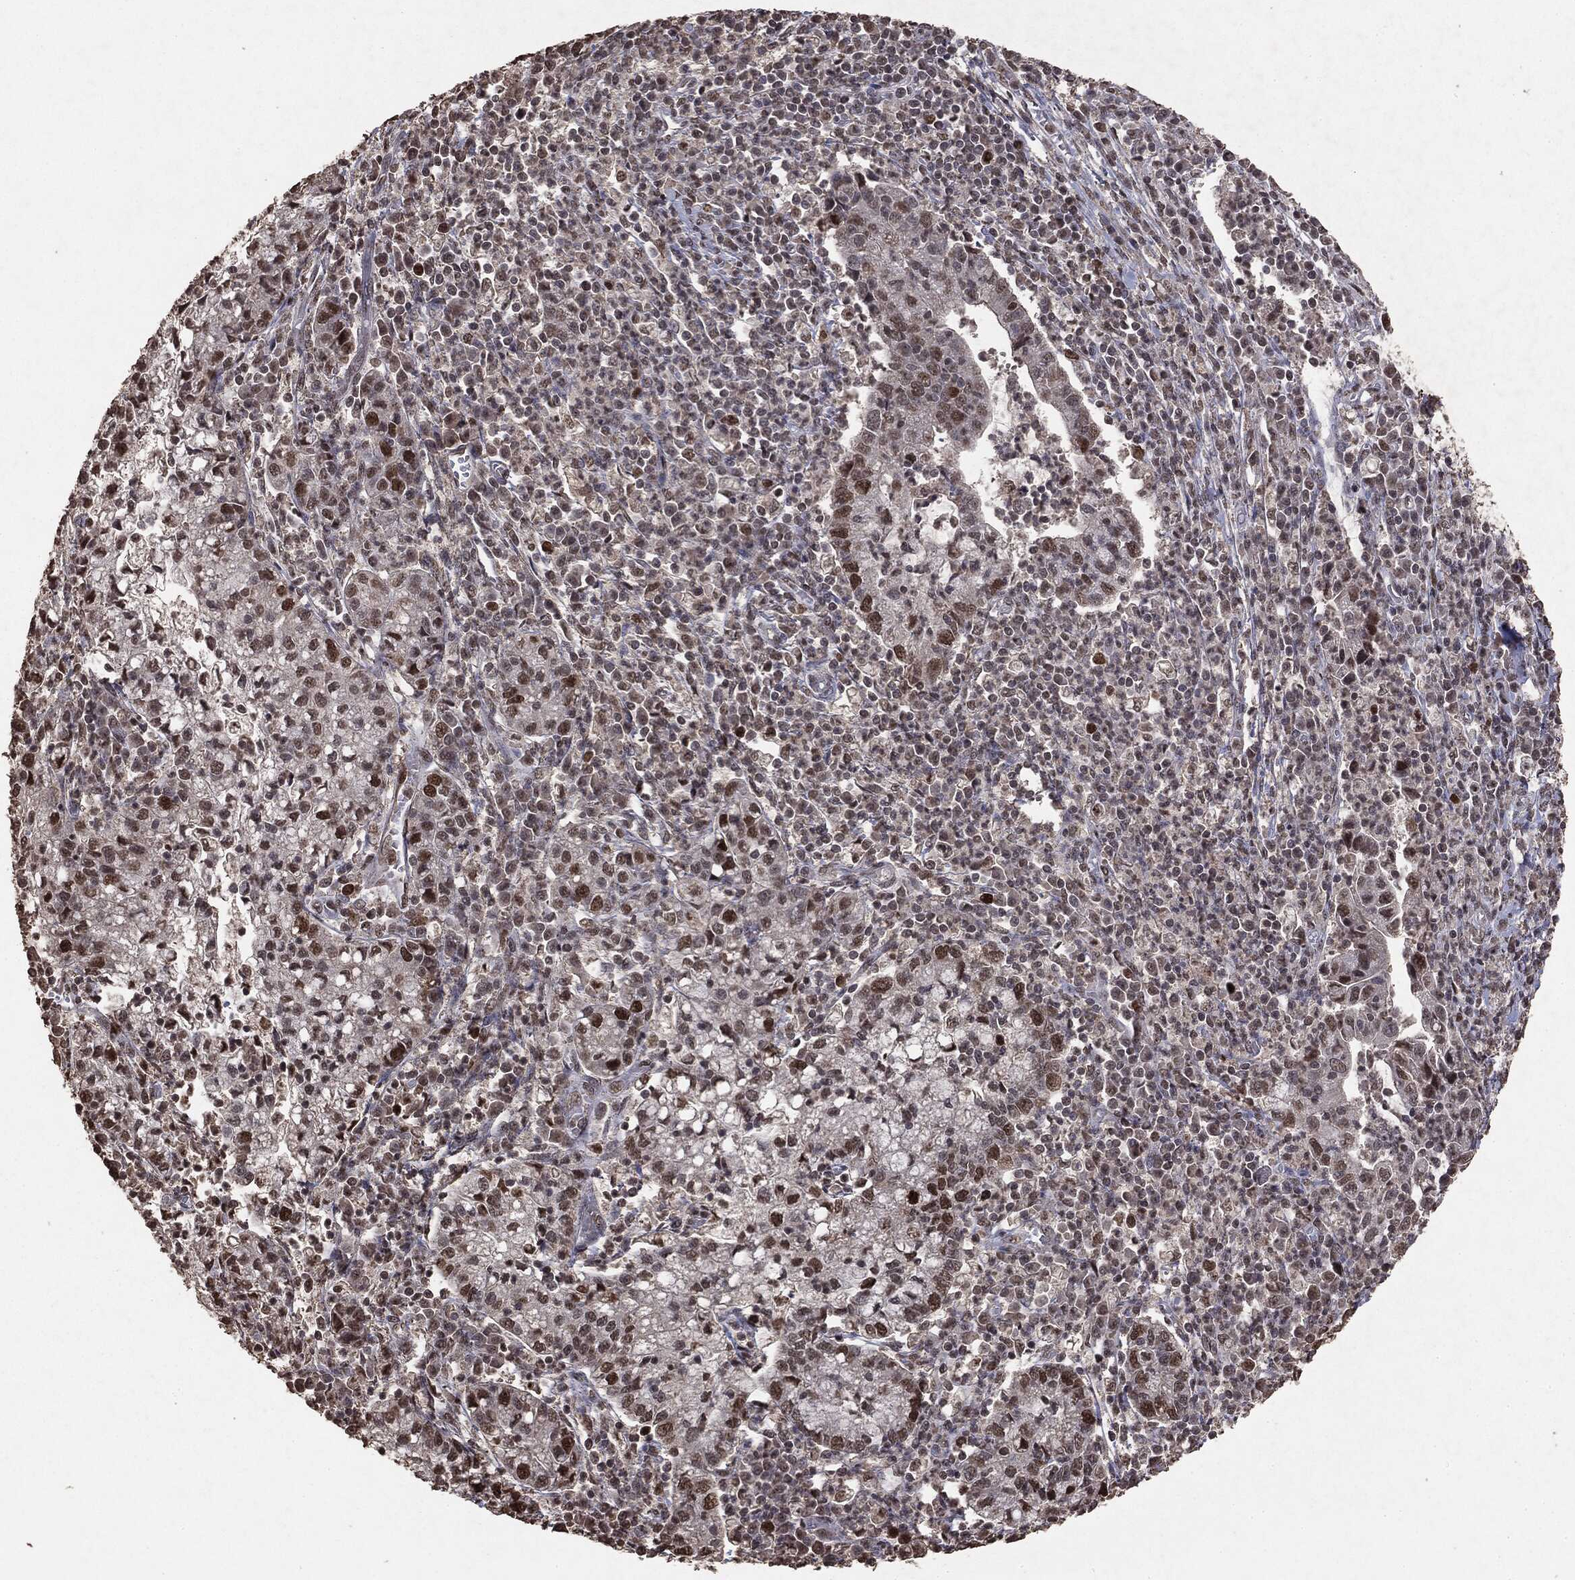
{"staining": {"intensity": "moderate", "quantity": "25%-75%", "location": "nuclear"}, "tissue": "cervical cancer", "cell_type": "Tumor cells", "image_type": "cancer", "snomed": [{"axis": "morphology", "description": "Normal tissue, NOS"}, {"axis": "morphology", "description": "Adenocarcinoma, NOS"}, {"axis": "topography", "description": "Cervix"}], "caption": "Immunohistochemistry (IHC) (DAB) staining of human cervical cancer (adenocarcinoma) reveals moderate nuclear protein staining in about 25%-75% of tumor cells. The staining is performed using DAB brown chromogen to label protein expression. The nuclei are counter-stained blue using hematoxylin.", "gene": "RAD18", "patient": {"sex": "female", "age": 44}}